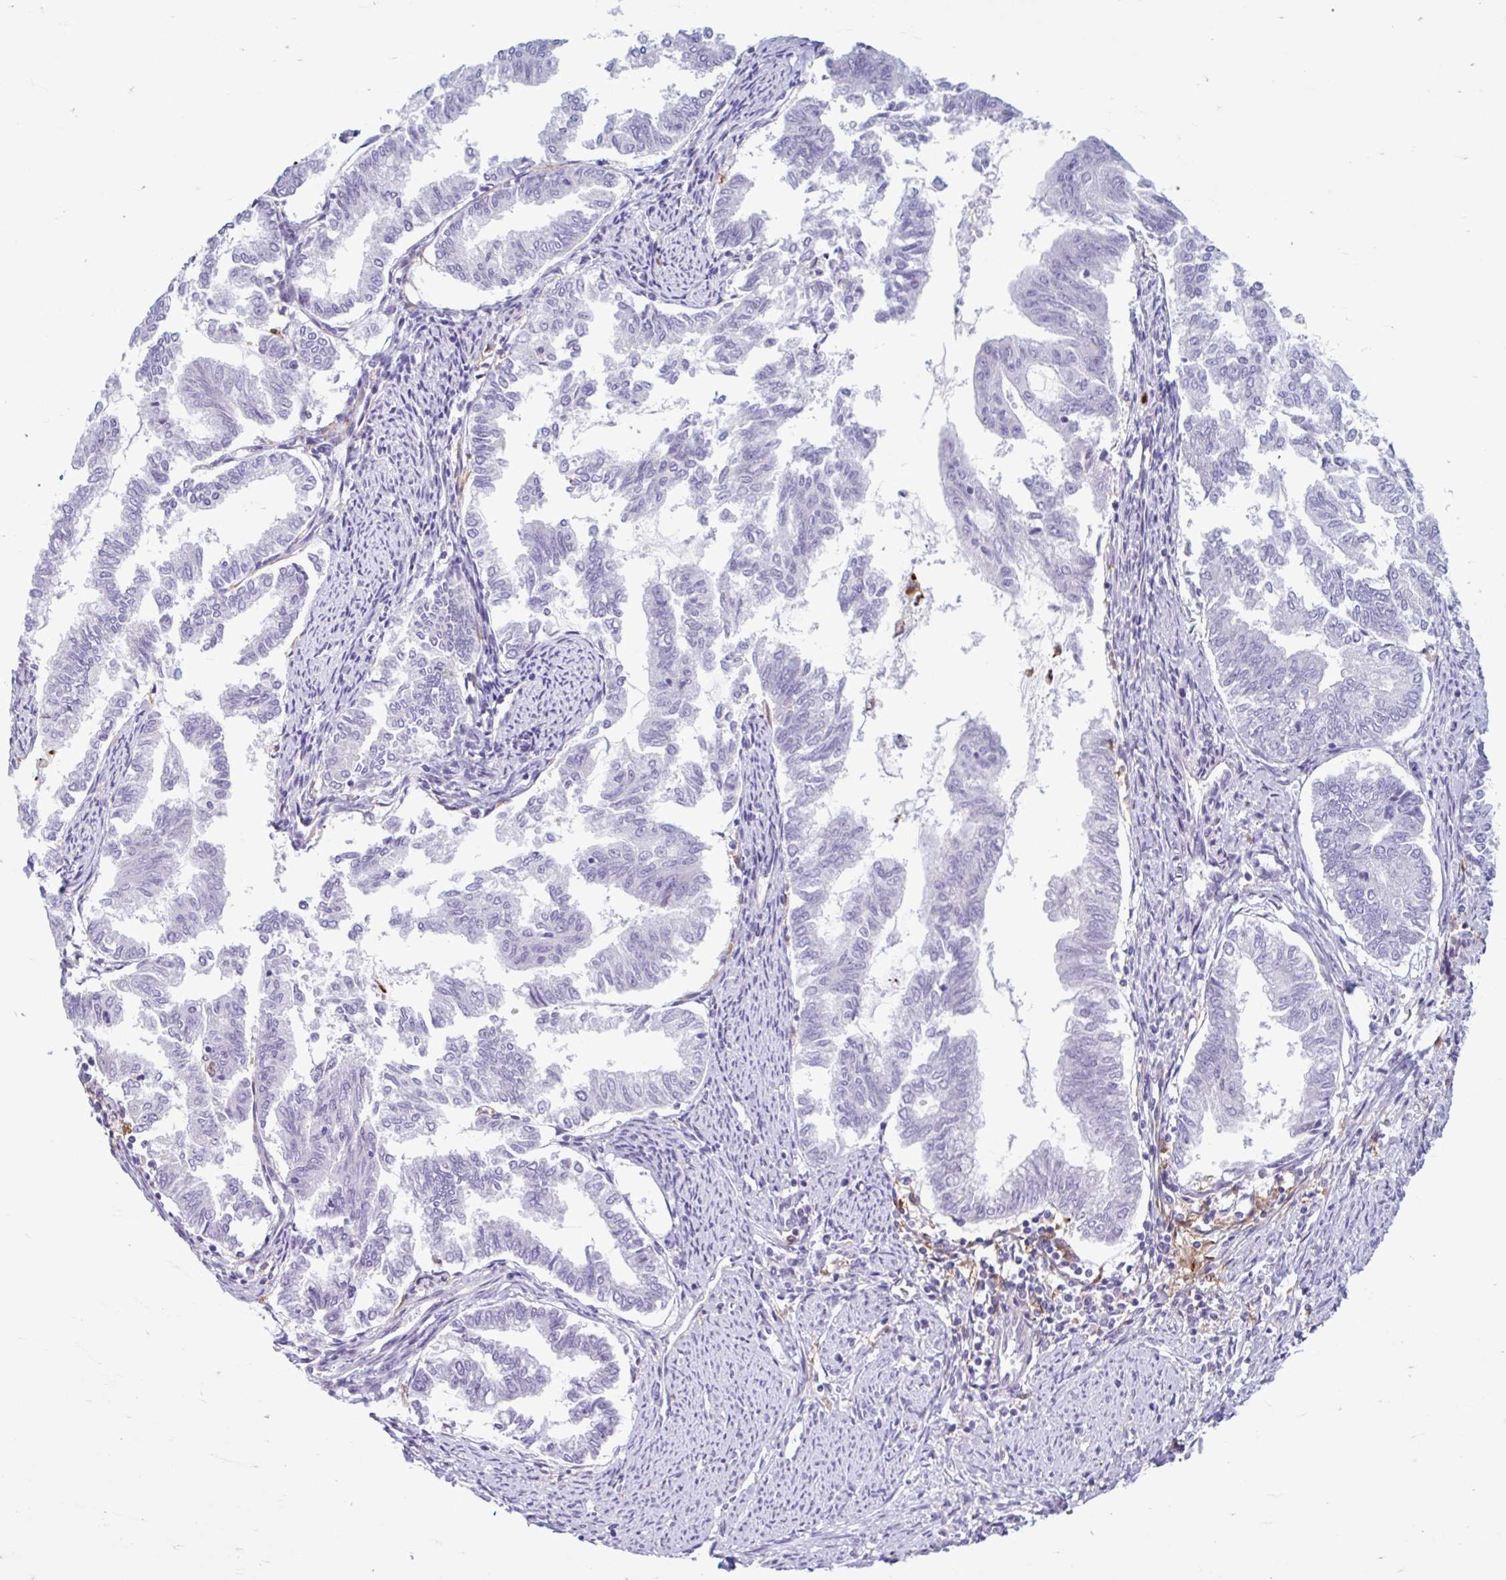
{"staining": {"intensity": "negative", "quantity": "none", "location": "none"}, "tissue": "endometrial cancer", "cell_type": "Tumor cells", "image_type": "cancer", "snomed": [{"axis": "morphology", "description": "Adenocarcinoma, NOS"}, {"axis": "topography", "description": "Endometrium"}], "caption": "Image shows no protein staining in tumor cells of endometrial cancer (adenocarcinoma) tissue. (DAB (3,3'-diaminobenzidine) immunohistochemistry (IHC), high magnification).", "gene": "CEP120", "patient": {"sex": "female", "age": 79}}